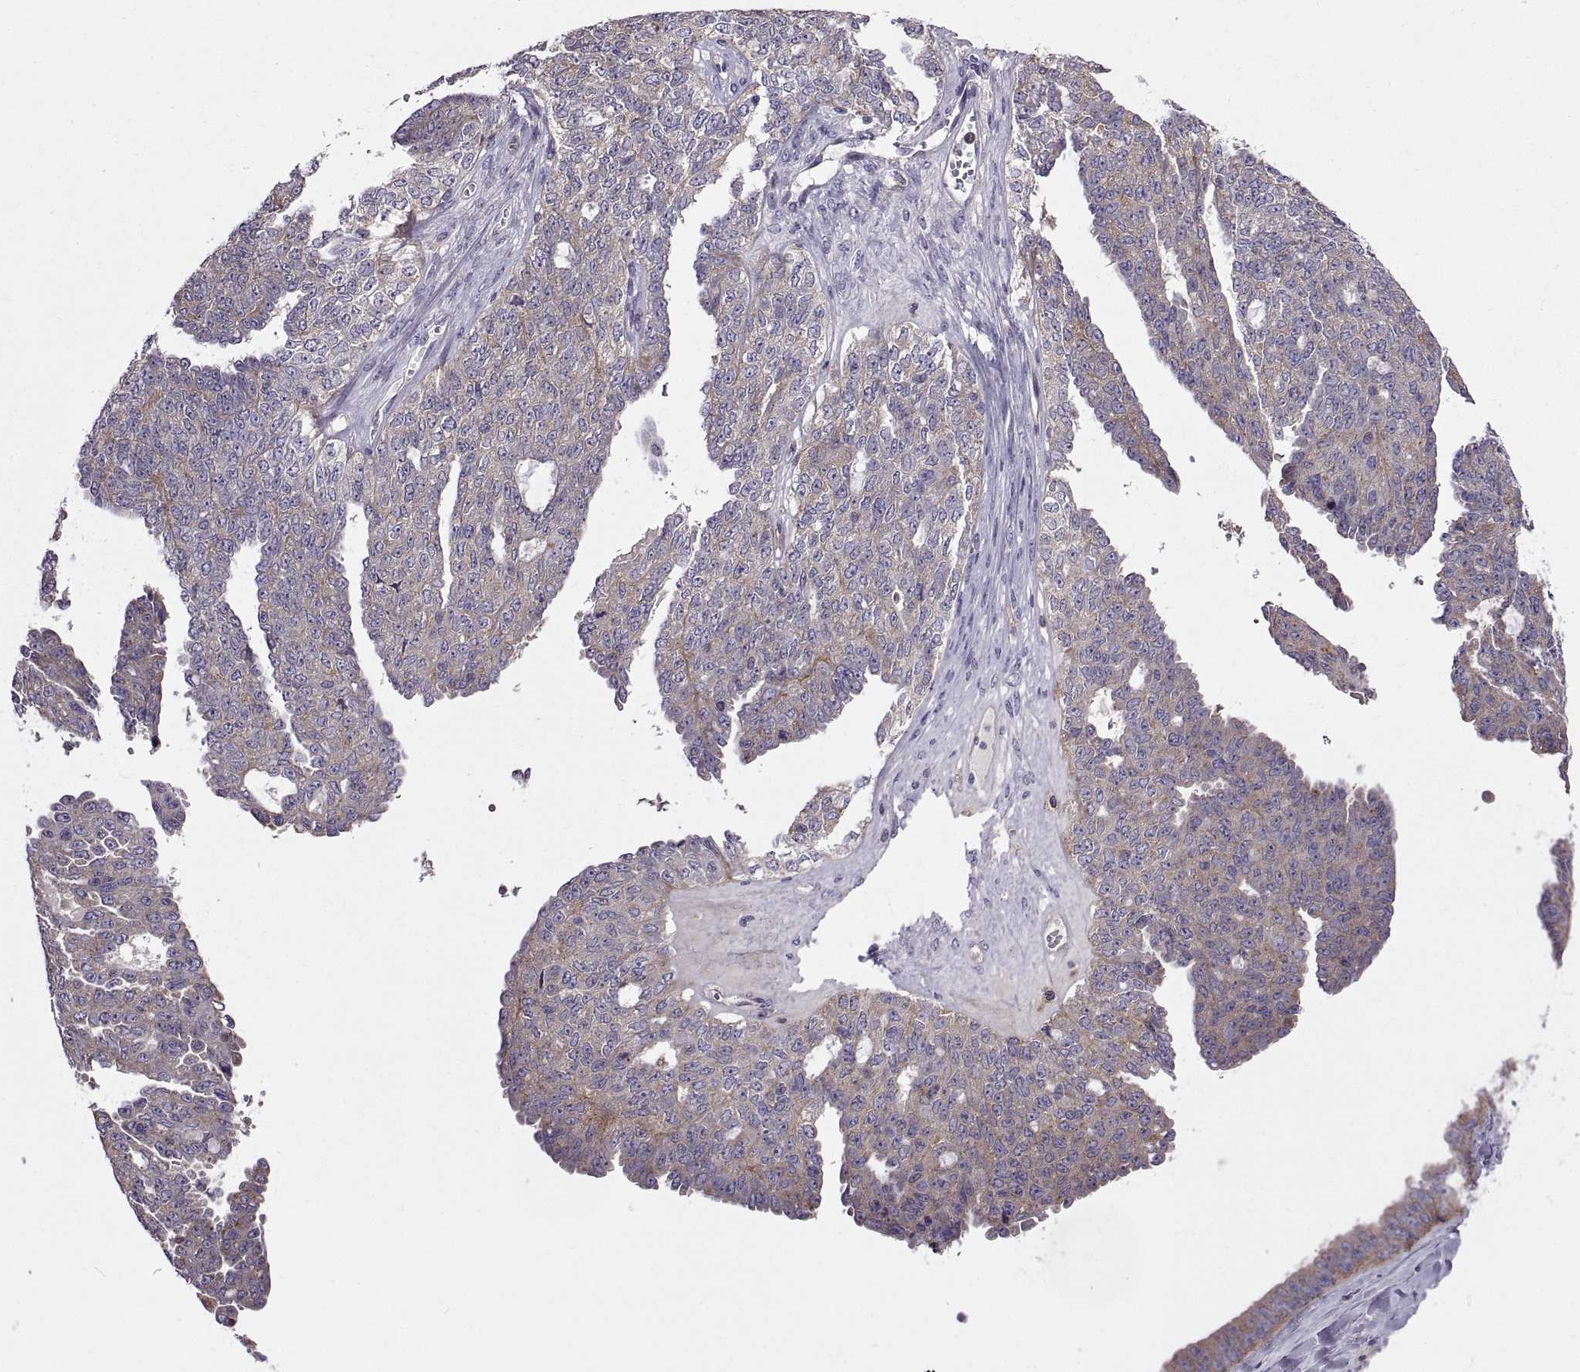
{"staining": {"intensity": "weak", "quantity": "25%-75%", "location": "cytoplasmic/membranous"}, "tissue": "ovarian cancer", "cell_type": "Tumor cells", "image_type": "cancer", "snomed": [{"axis": "morphology", "description": "Cystadenocarcinoma, serous, NOS"}, {"axis": "topography", "description": "Ovary"}], "caption": "High-power microscopy captured an immunohistochemistry (IHC) photomicrograph of ovarian serous cystadenocarcinoma, revealing weak cytoplasmic/membranous positivity in about 25%-75% of tumor cells.", "gene": "ARSL", "patient": {"sex": "female", "age": 71}}